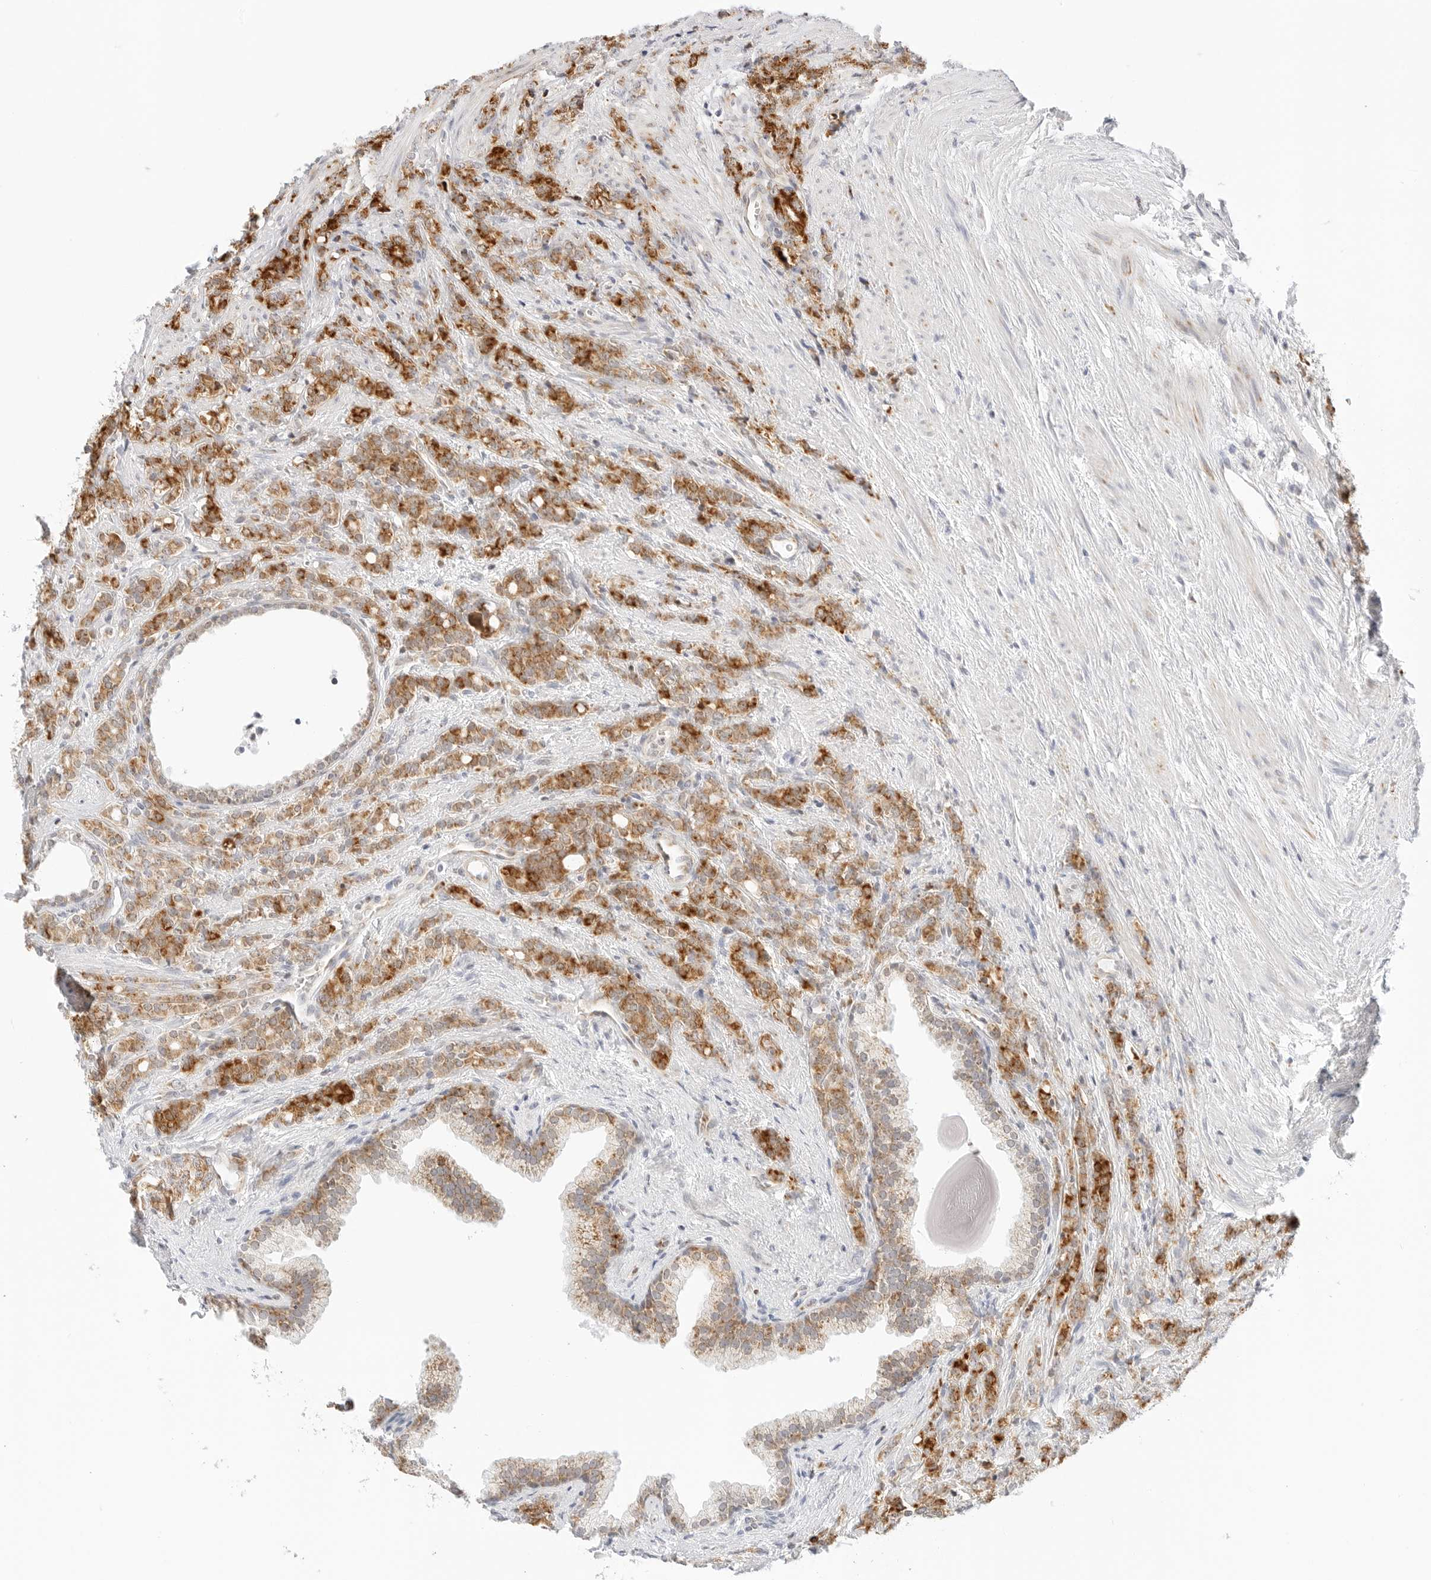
{"staining": {"intensity": "strong", "quantity": ">75%", "location": "cytoplasmic/membranous"}, "tissue": "prostate cancer", "cell_type": "Tumor cells", "image_type": "cancer", "snomed": [{"axis": "morphology", "description": "Adenocarcinoma, High grade"}, {"axis": "topography", "description": "Prostate"}], "caption": "IHC of high-grade adenocarcinoma (prostate) displays high levels of strong cytoplasmic/membranous positivity in about >75% of tumor cells.", "gene": "FH", "patient": {"sex": "male", "age": 62}}